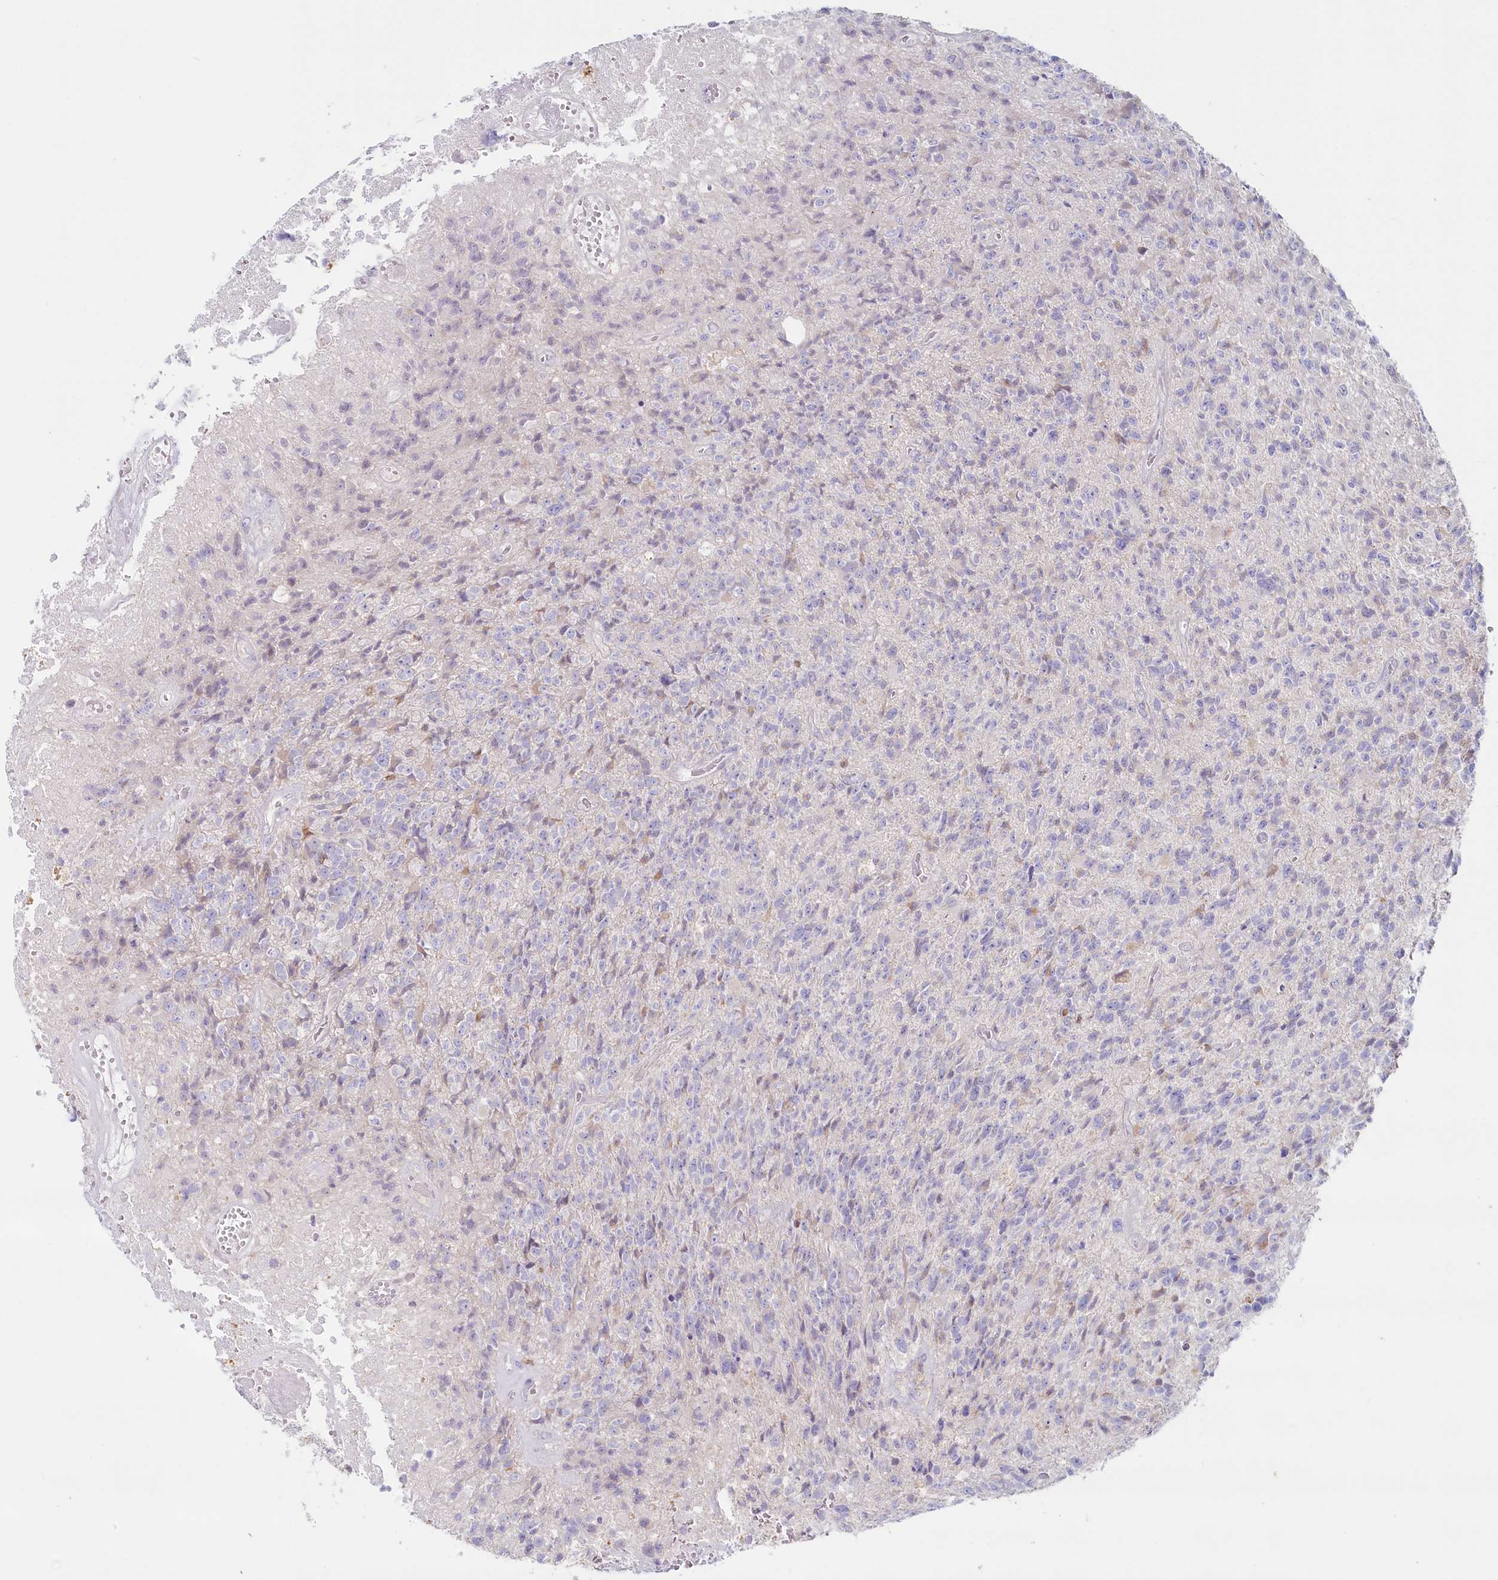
{"staining": {"intensity": "negative", "quantity": "none", "location": "none"}, "tissue": "glioma", "cell_type": "Tumor cells", "image_type": "cancer", "snomed": [{"axis": "morphology", "description": "Glioma, malignant, High grade"}, {"axis": "topography", "description": "Brain"}], "caption": "Tumor cells show no significant expression in high-grade glioma (malignant).", "gene": "PSAPL1", "patient": {"sex": "male", "age": 76}}